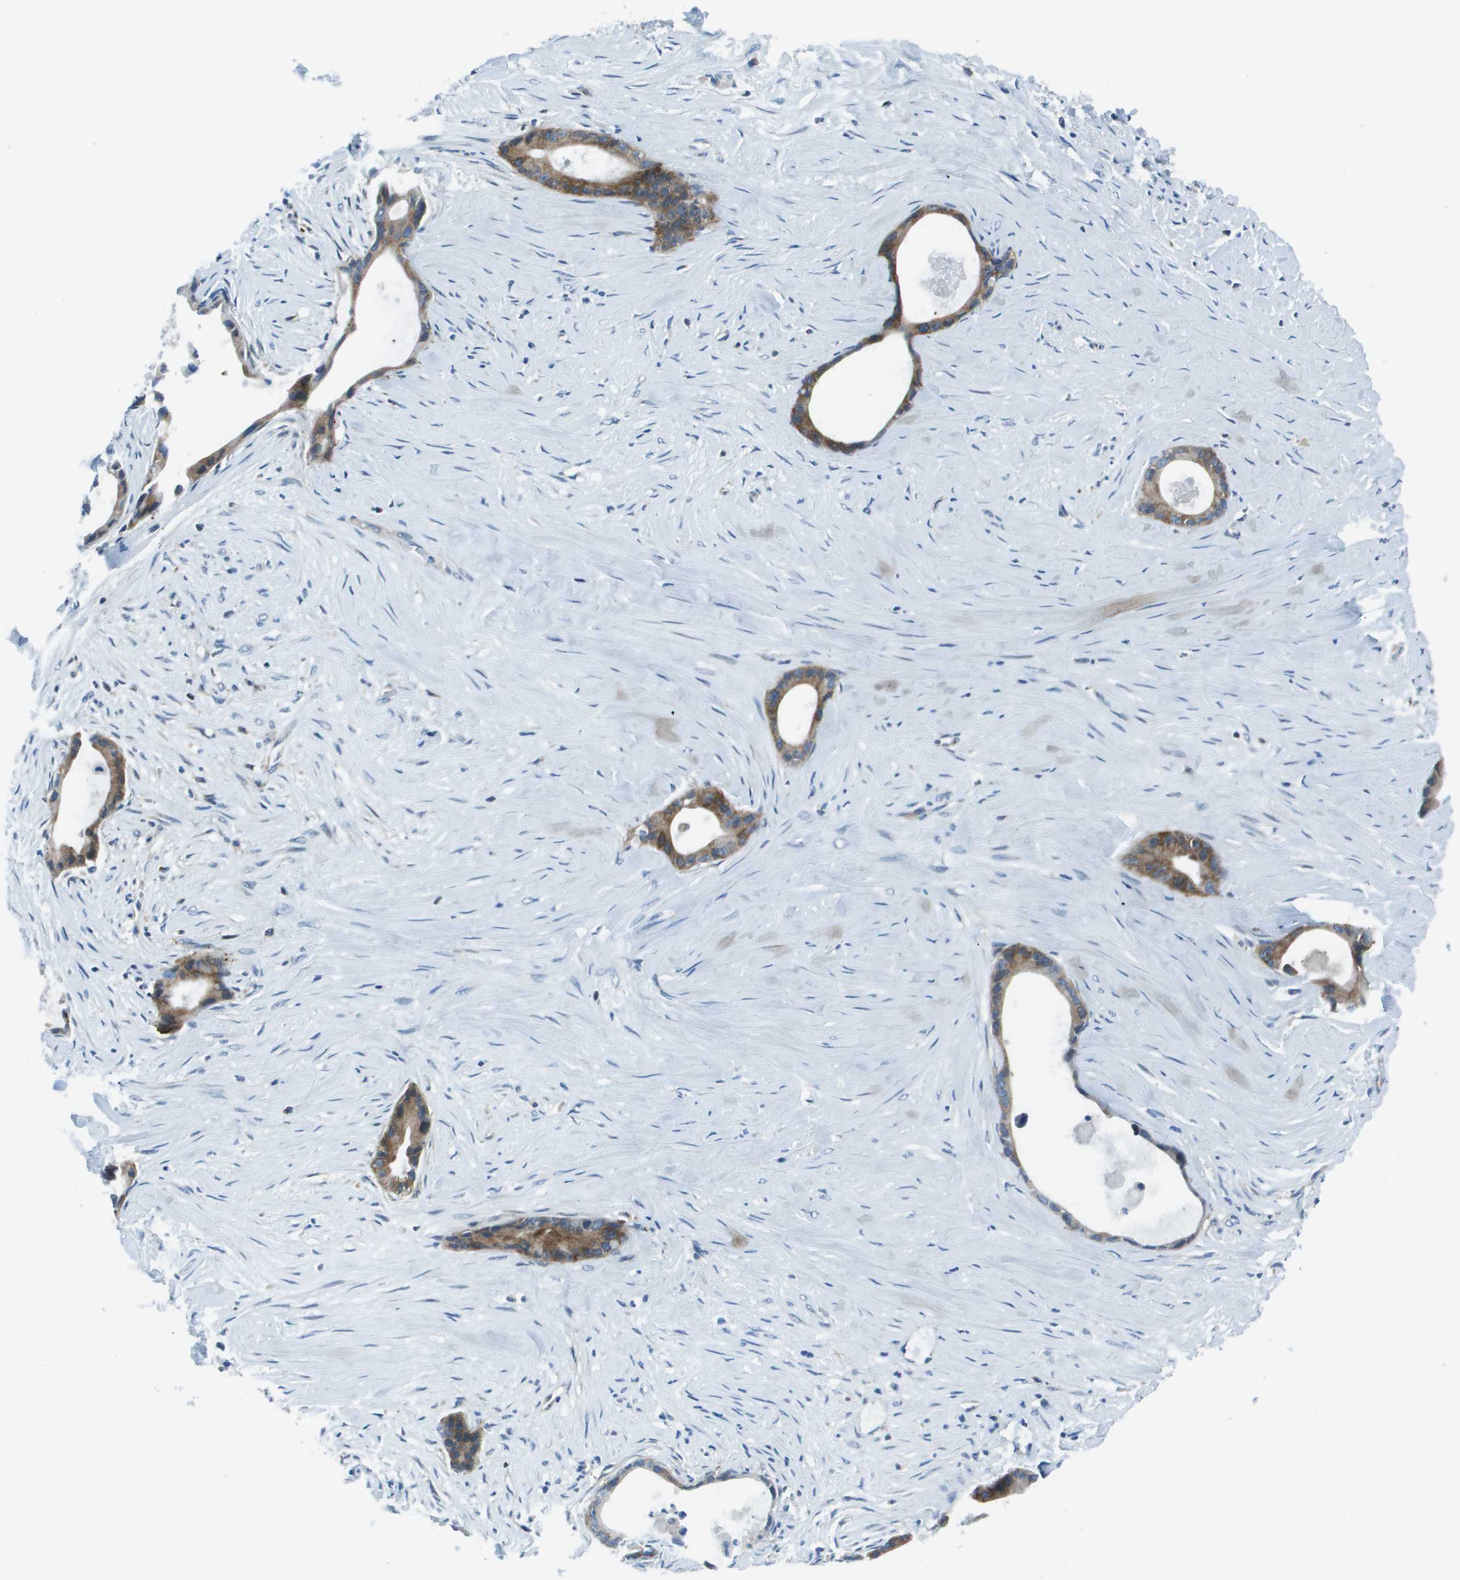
{"staining": {"intensity": "moderate", "quantity": ">75%", "location": "cytoplasmic/membranous"}, "tissue": "liver cancer", "cell_type": "Tumor cells", "image_type": "cancer", "snomed": [{"axis": "morphology", "description": "Cholangiocarcinoma"}, {"axis": "topography", "description": "Liver"}], "caption": "Immunohistochemical staining of cholangiocarcinoma (liver) displays moderate cytoplasmic/membranous protein positivity in about >75% of tumor cells.", "gene": "STIP1", "patient": {"sex": "female", "age": 55}}